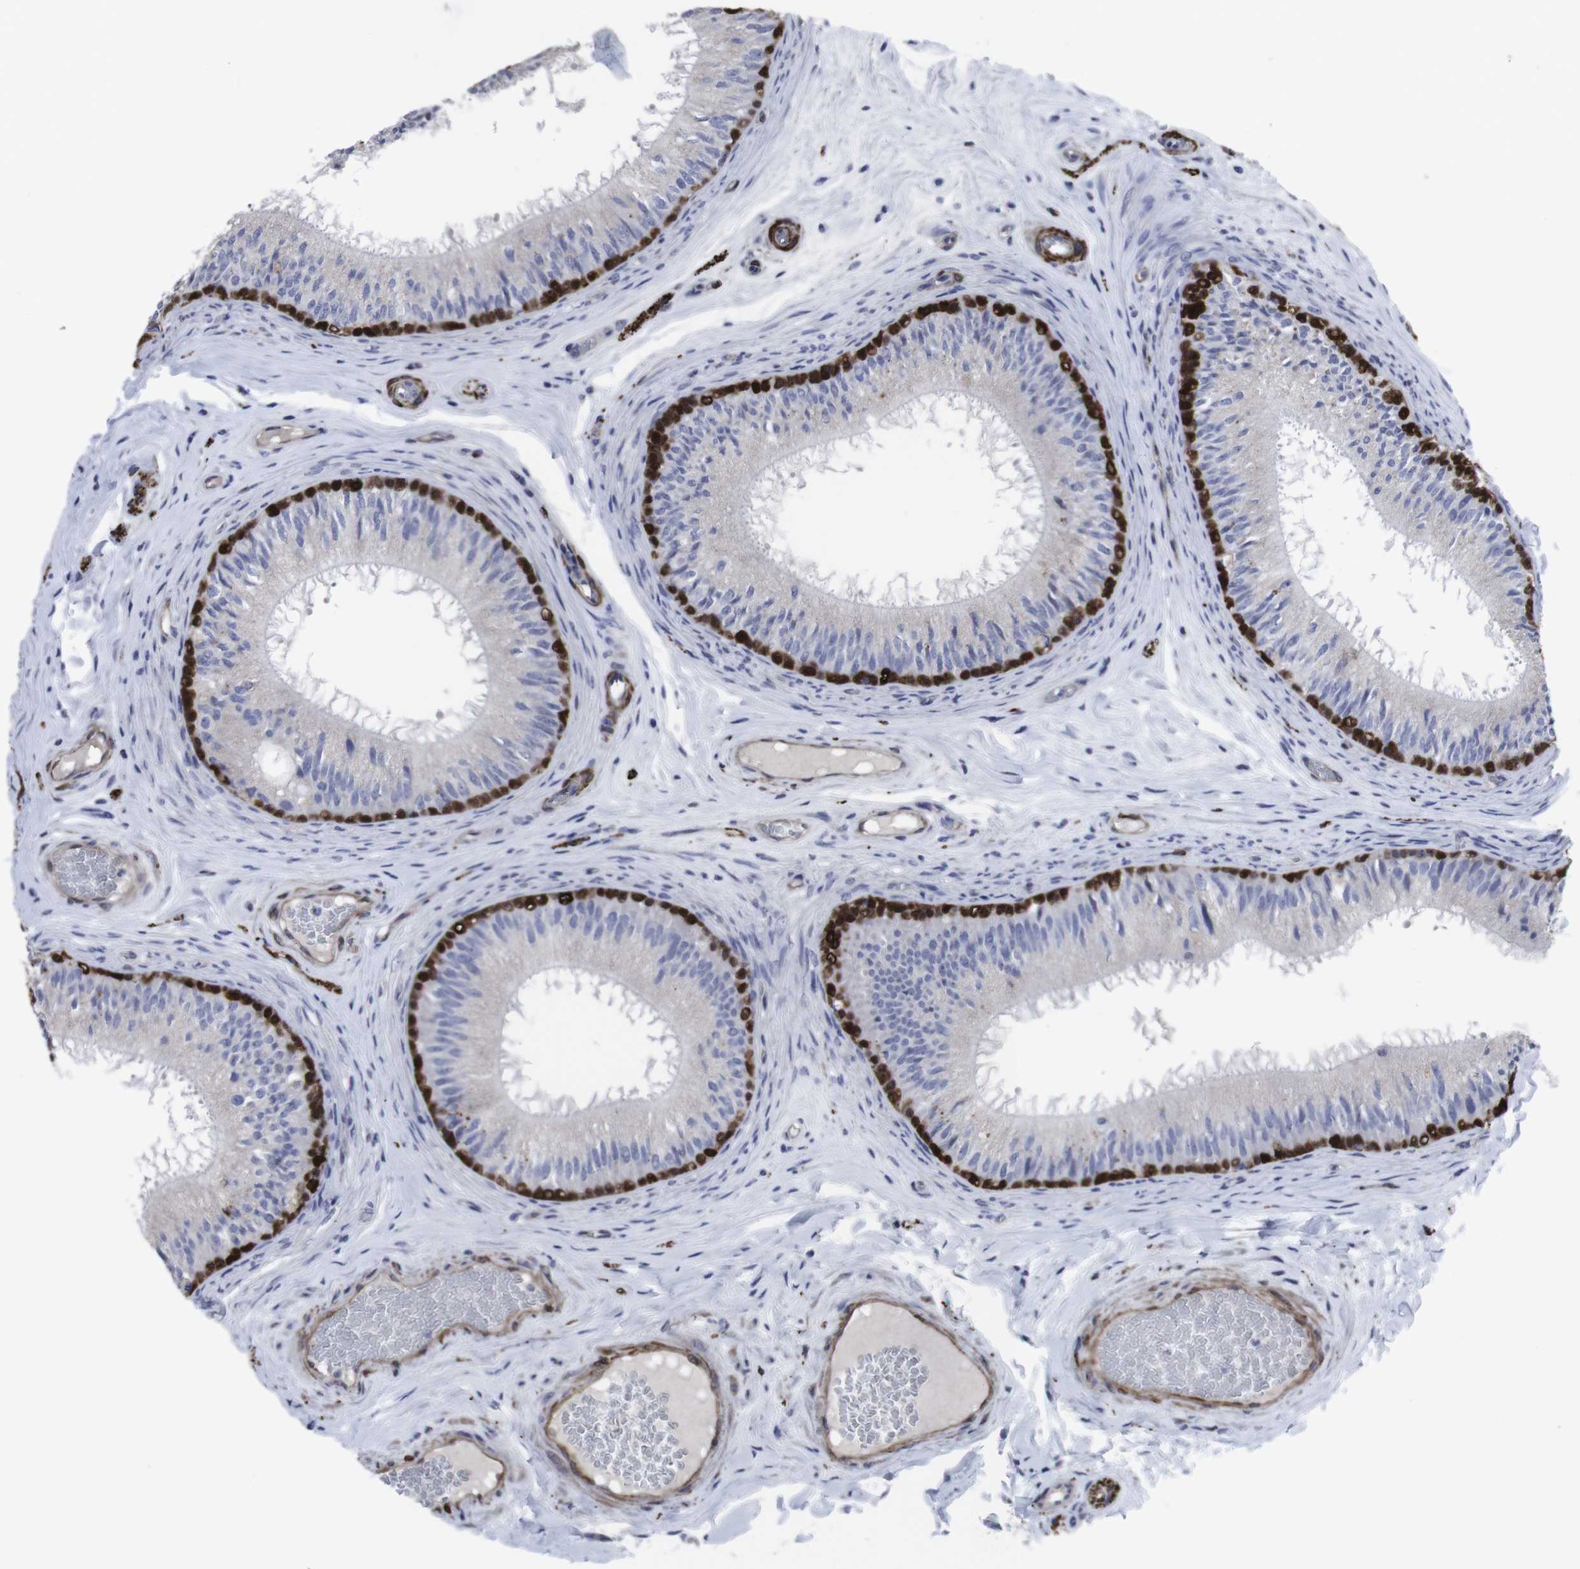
{"staining": {"intensity": "strong", "quantity": "<25%", "location": "cytoplasmic/membranous,nuclear"}, "tissue": "epididymis", "cell_type": "Glandular cells", "image_type": "normal", "snomed": [{"axis": "morphology", "description": "Normal tissue, NOS"}, {"axis": "topography", "description": "Testis"}, {"axis": "topography", "description": "Epididymis"}], "caption": "DAB immunohistochemical staining of benign epididymis demonstrates strong cytoplasmic/membranous,nuclear protein expression in about <25% of glandular cells.", "gene": "SNCG", "patient": {"sex": "male", "age": 36}}